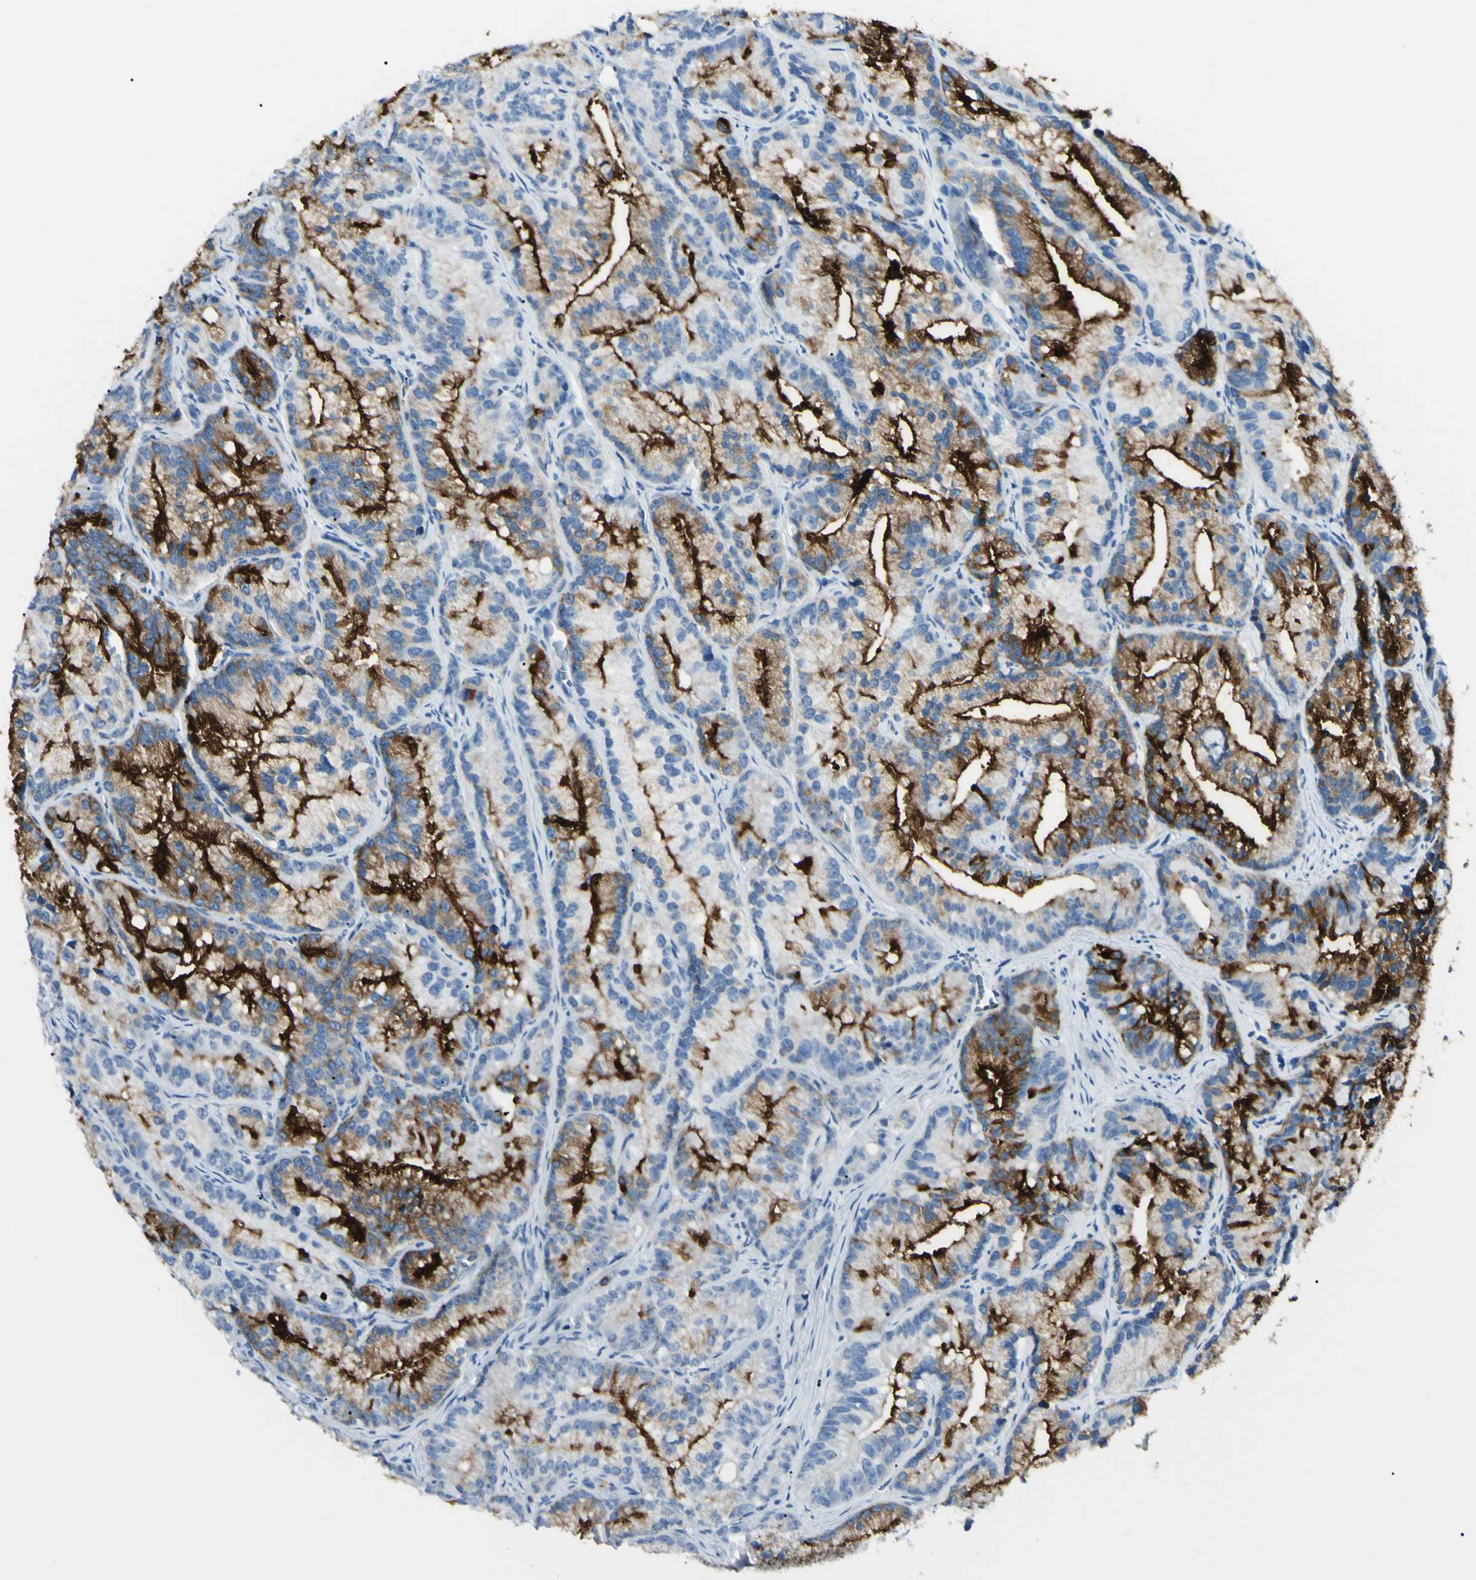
{"staining": {"intensity": "strong", "quantity": ">75%", "location": "cytoplasmic/membranous"}, "tissue": "prostate cancer", "cell_type": "Tumor cells", "image_type": "cancer", "snomed": [{"axis": "morphology", "description": "Adenocarcinoma, Low grade"}, {"axis": "topography", "description": "Prostate"}], "caption": "Prostate cancer stained with DAB IHC demonstrates high levels of strong cytoplasmic/membranous expression in approximately >75% of tumor cells.", "gene": "FOLH1", "patient": {"sex": "male", "age": 89}}